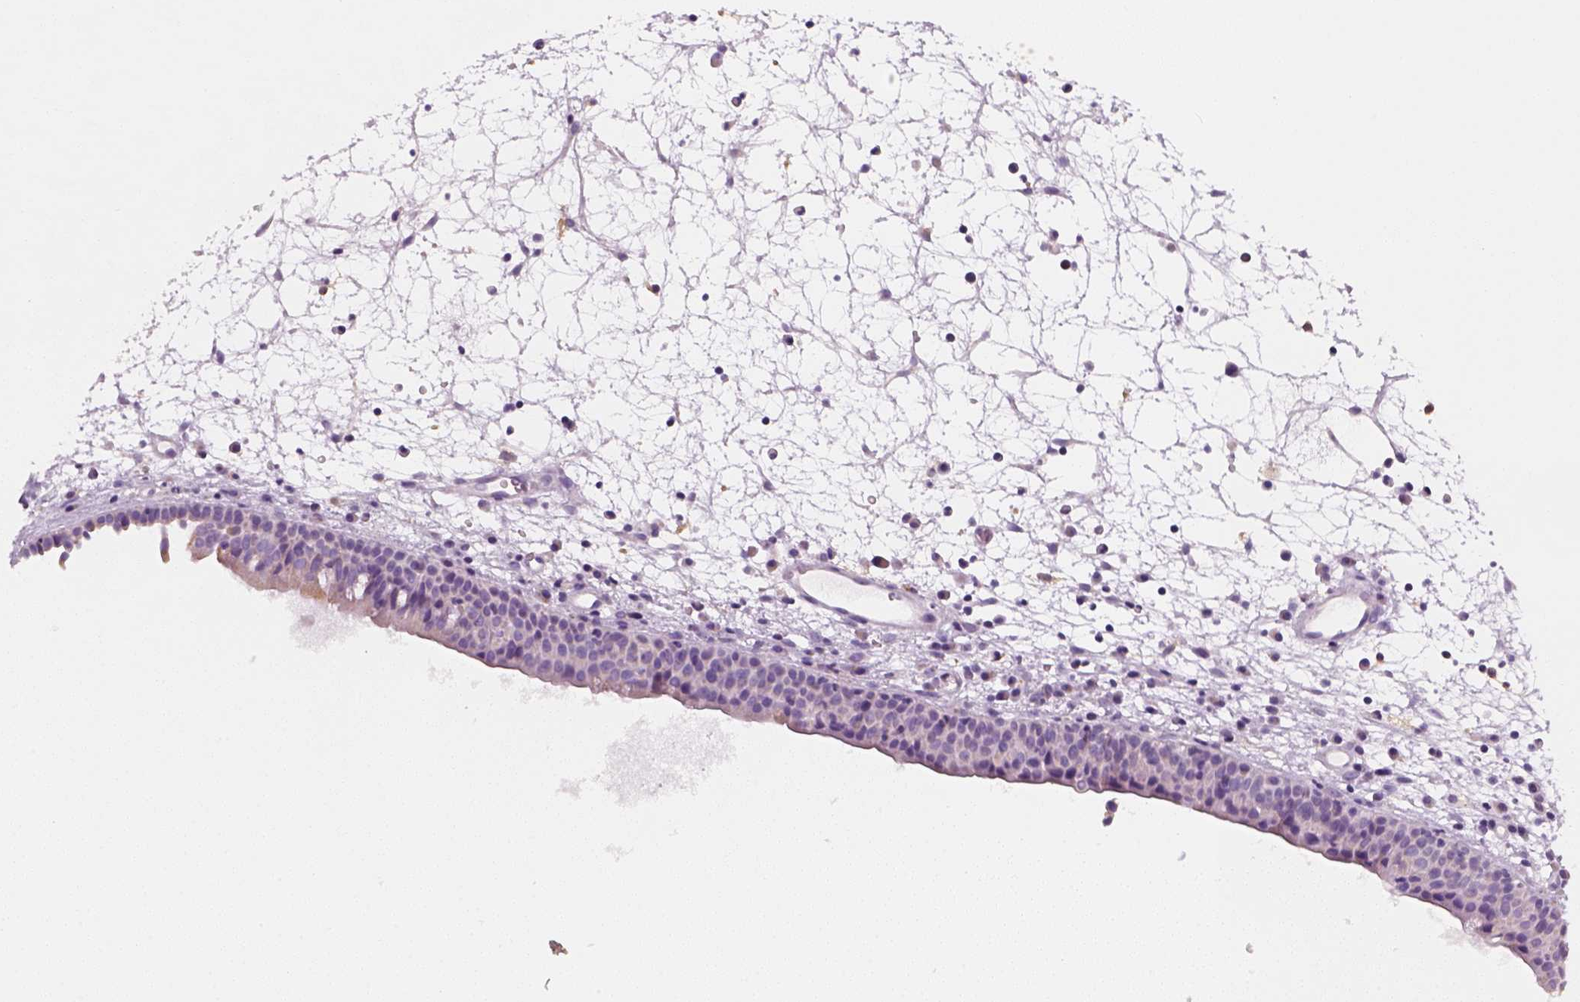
{"staining": {"intensity": "negative", "quantity": "none", "location": "none"}, "tissue": "nasopharynx", "cell_type": "Respiratory epithelial cells", "image_type": "normal", "snomed": [{"axis": "morphology", "description": "Normal tissue, NOS"}, {"axis": "topography", "description": "Nasopharynx"}], "caption": "Immunohistochemical staining of benign human nasopharynx demonstrates no significant staining in respiratory epithelial cells.", "gene": "AWAT2", "patient": {"sex": "male", "age": 61}}